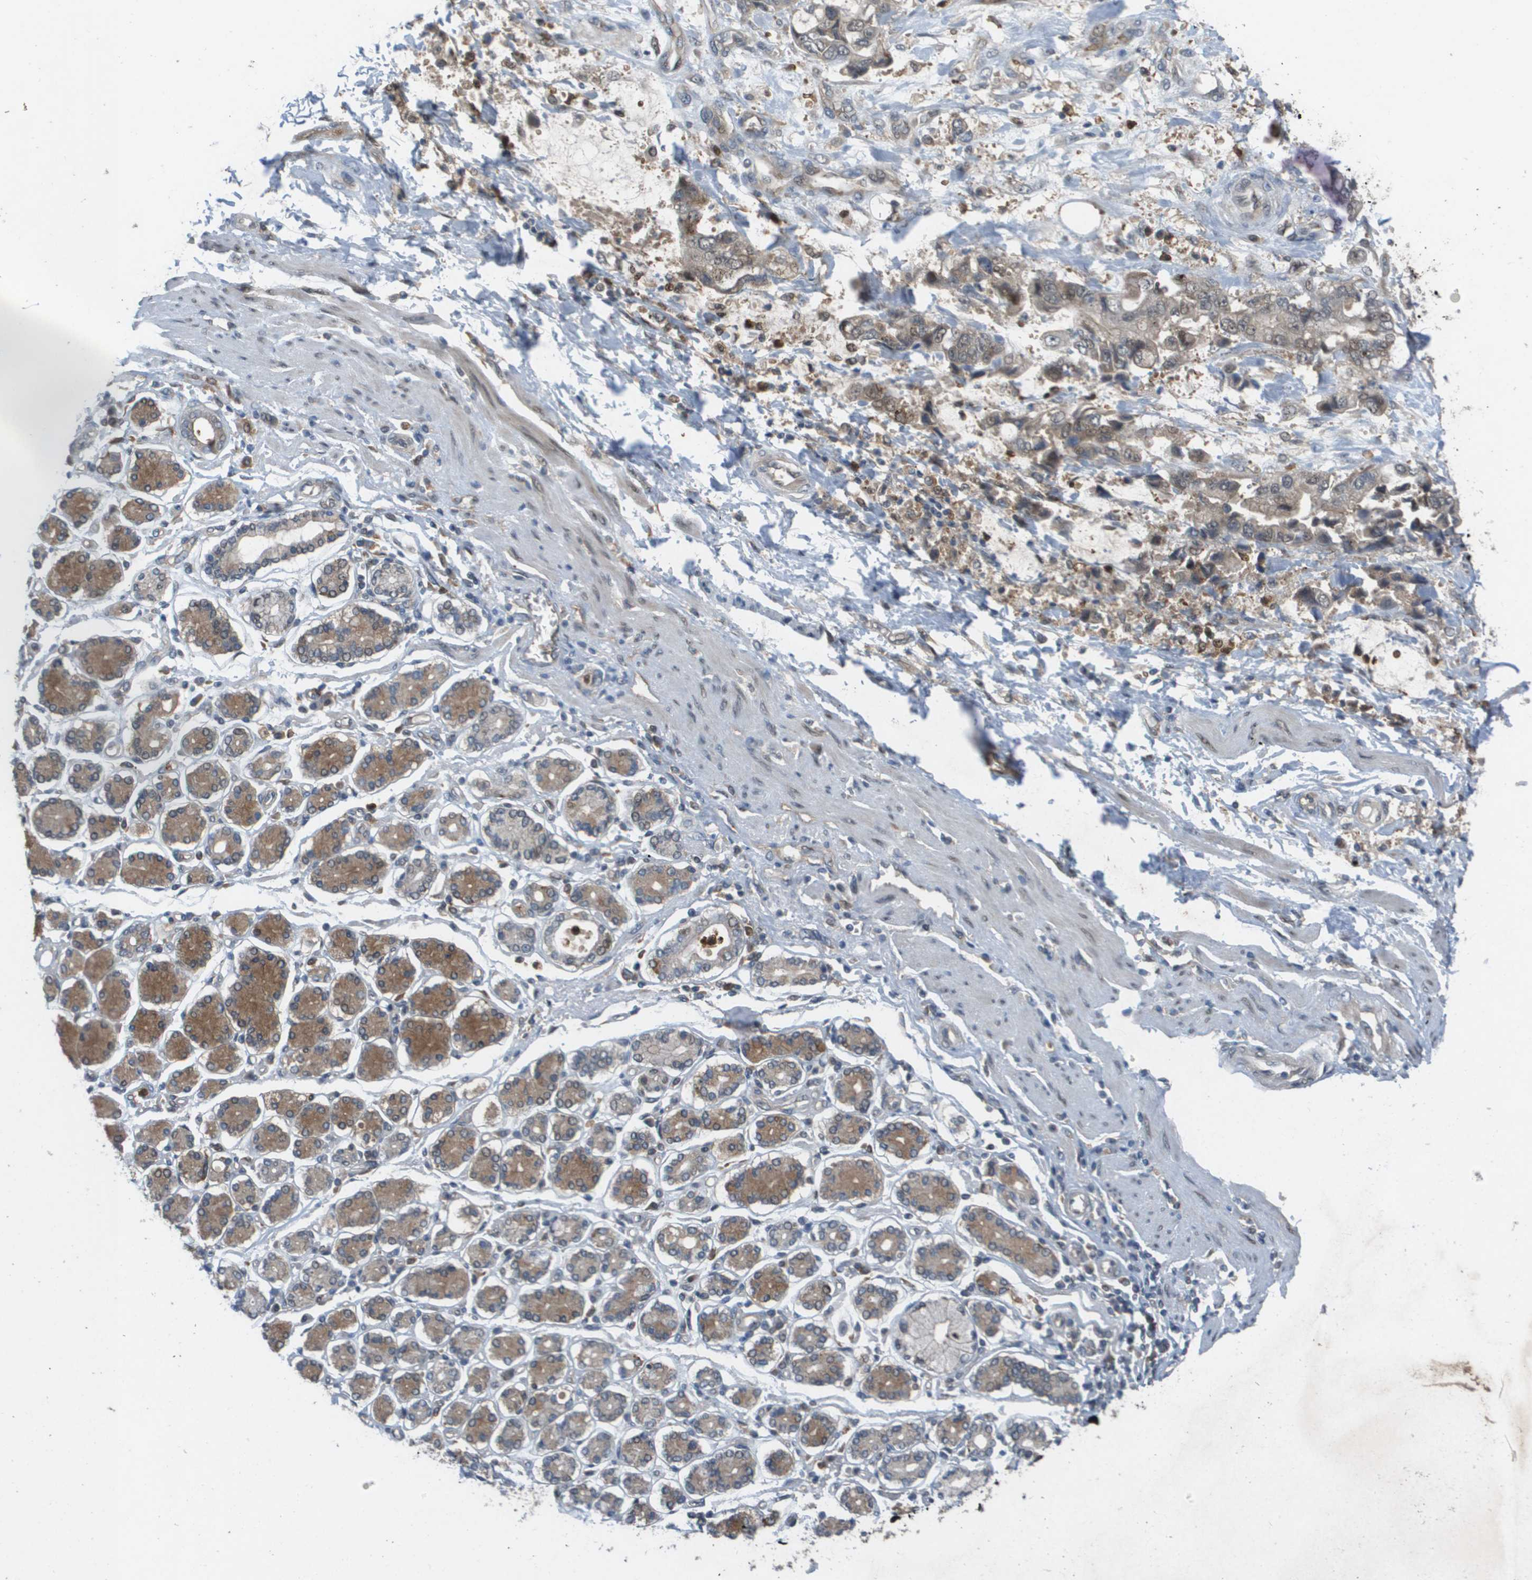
{"staining": {"intensity": "weak", "quantity": ">75%", "location": "cytoplasmic/membranous,nuclear"}, "tissue": "stomach cancer", "cell_type": "Tumor cells", "image_type": "cancer", "snomed": [{"axis": "morphology", "description": "Normal tissue, NOS"}, {"axis": "morphology", "description": "Adenocarcinoma, NOS"}, {"axis": "topography", "description": "Stomach"}], "caption": "Immunohistochemical staining of human stomach adenocarcinoma shows low levels of weak cytoplasmic/membranous and nuclear protein staining in about >75% of tumor cells. Ihc stains the protein in brown and the nuclei are stained blue.", "gene": "PALD1", "patient": {"sex": "male", "age": 62}}